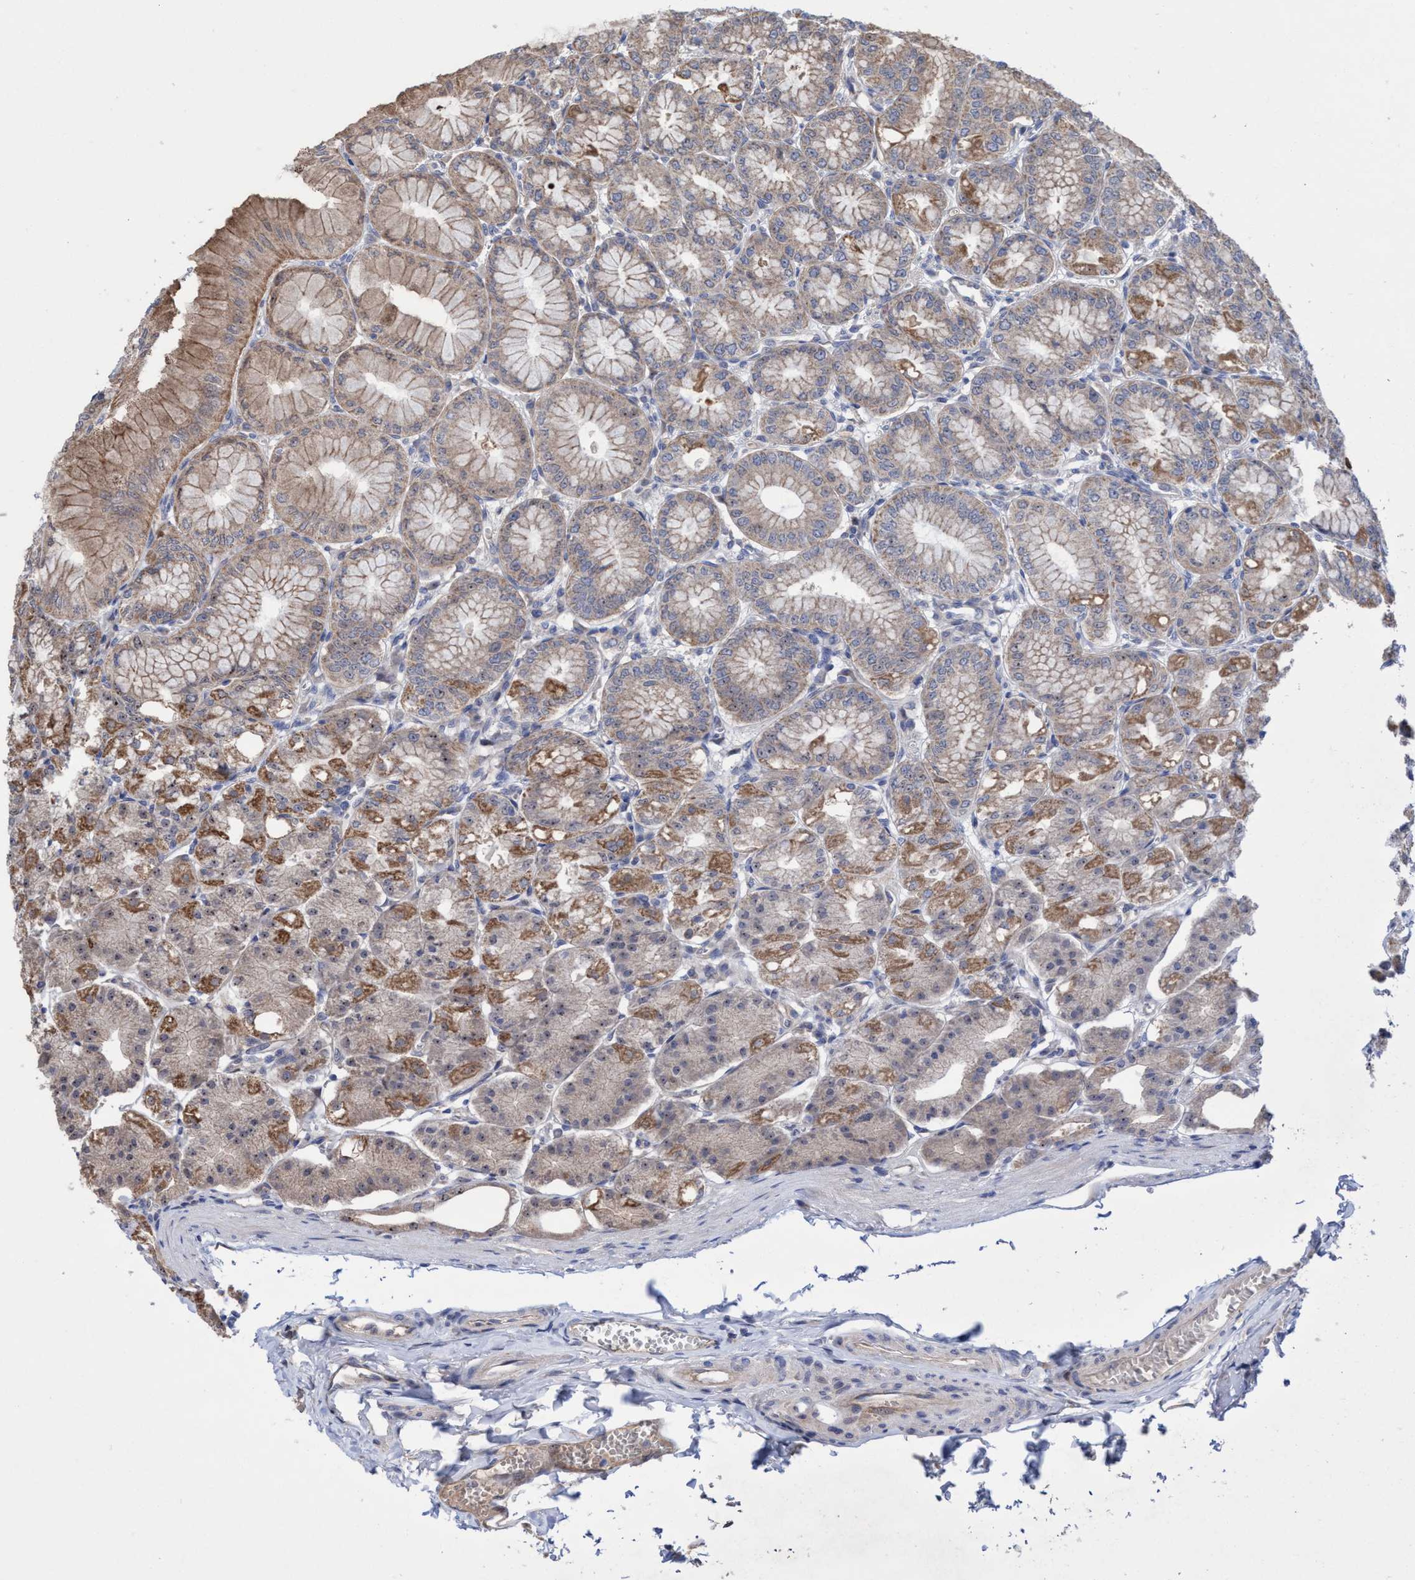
{"staining": {"intensity": "strong", "quantity": "25%-75%", "location": "cytoplasmic/membranous,nuclear"}, "tissue": "stomach", "cell_type": "Glandular cells", "image_type": "normal", "snomed": [{"axis": "morphology", "description": "Normal tissue, NOS"}, {"axis": "topography", "description": "Stomach, lower"}], "caption": "IHC histopathology image of unremarkable stomach: human stomach stained using IHC reveals high levels of strong protein expression localized specifically in the cytoplasmic/membranous,nuclear of glandular cells, appearing as a cytoplasmic/membranous,nuclear brown color.", "gene": "P2RY14", "patient": {"sex": "male", "age": 71}}